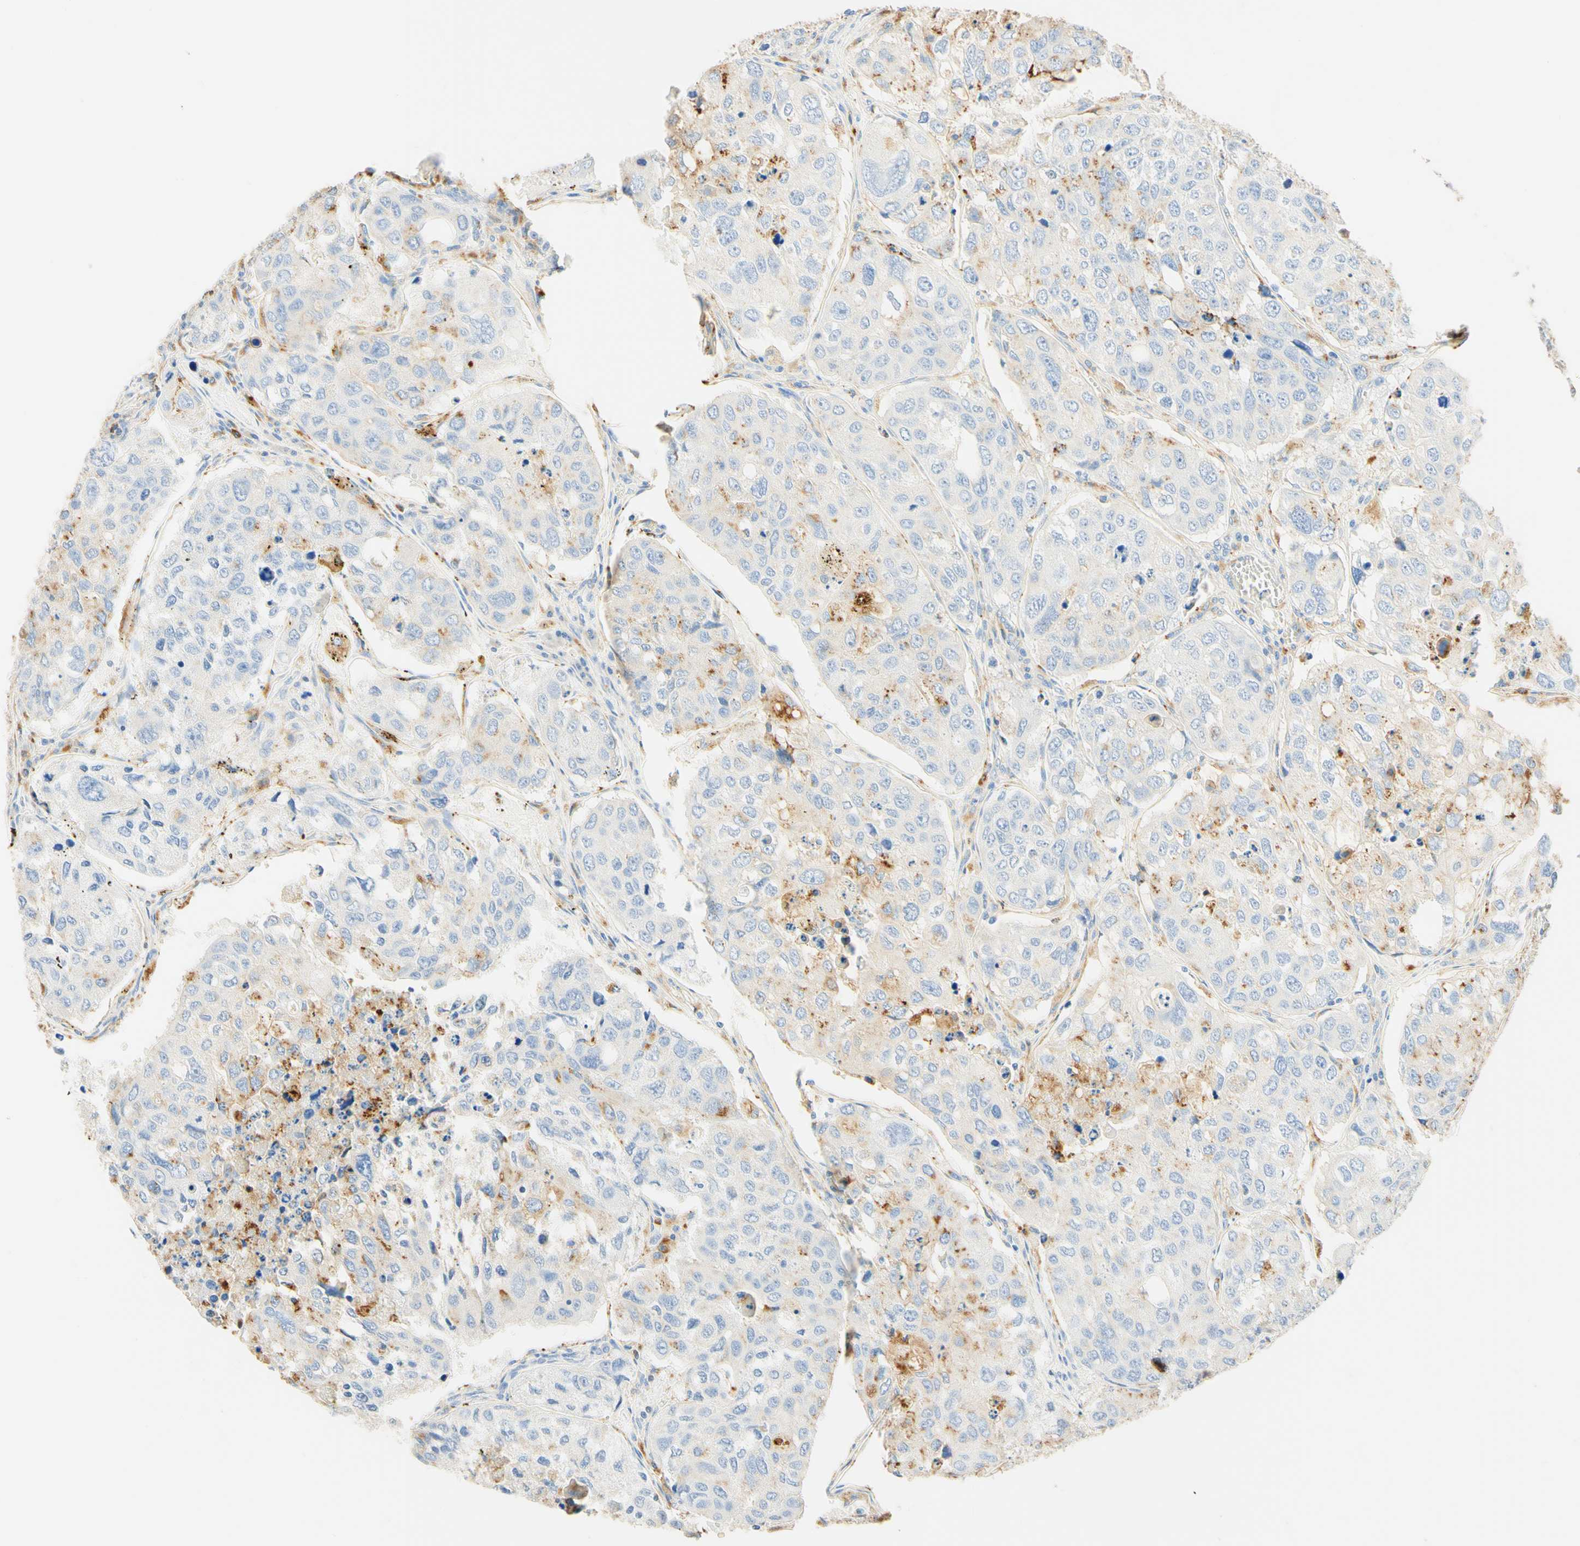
{"staining": {"intensity": "negative", "quantity": "none", "location": "none"}, "tissue": "urothelial cancer", "cell_type": "Tumor cells", "image_type": "cancer", "snomed": [{"axis": "morphology", "description": "Urothelial carcinoma, High grade"}, {"axis": "topography", "description": "Lymph node"}, {"axis": "topography", "description": "Urinary bladder"}], "caption": "This is an immunohistochemistry image of human urothelial carcinoma (high-grade). There is no staining in tumor cells.", "gene": "CD63", "patient": {"sex": "male", "age": 51}}